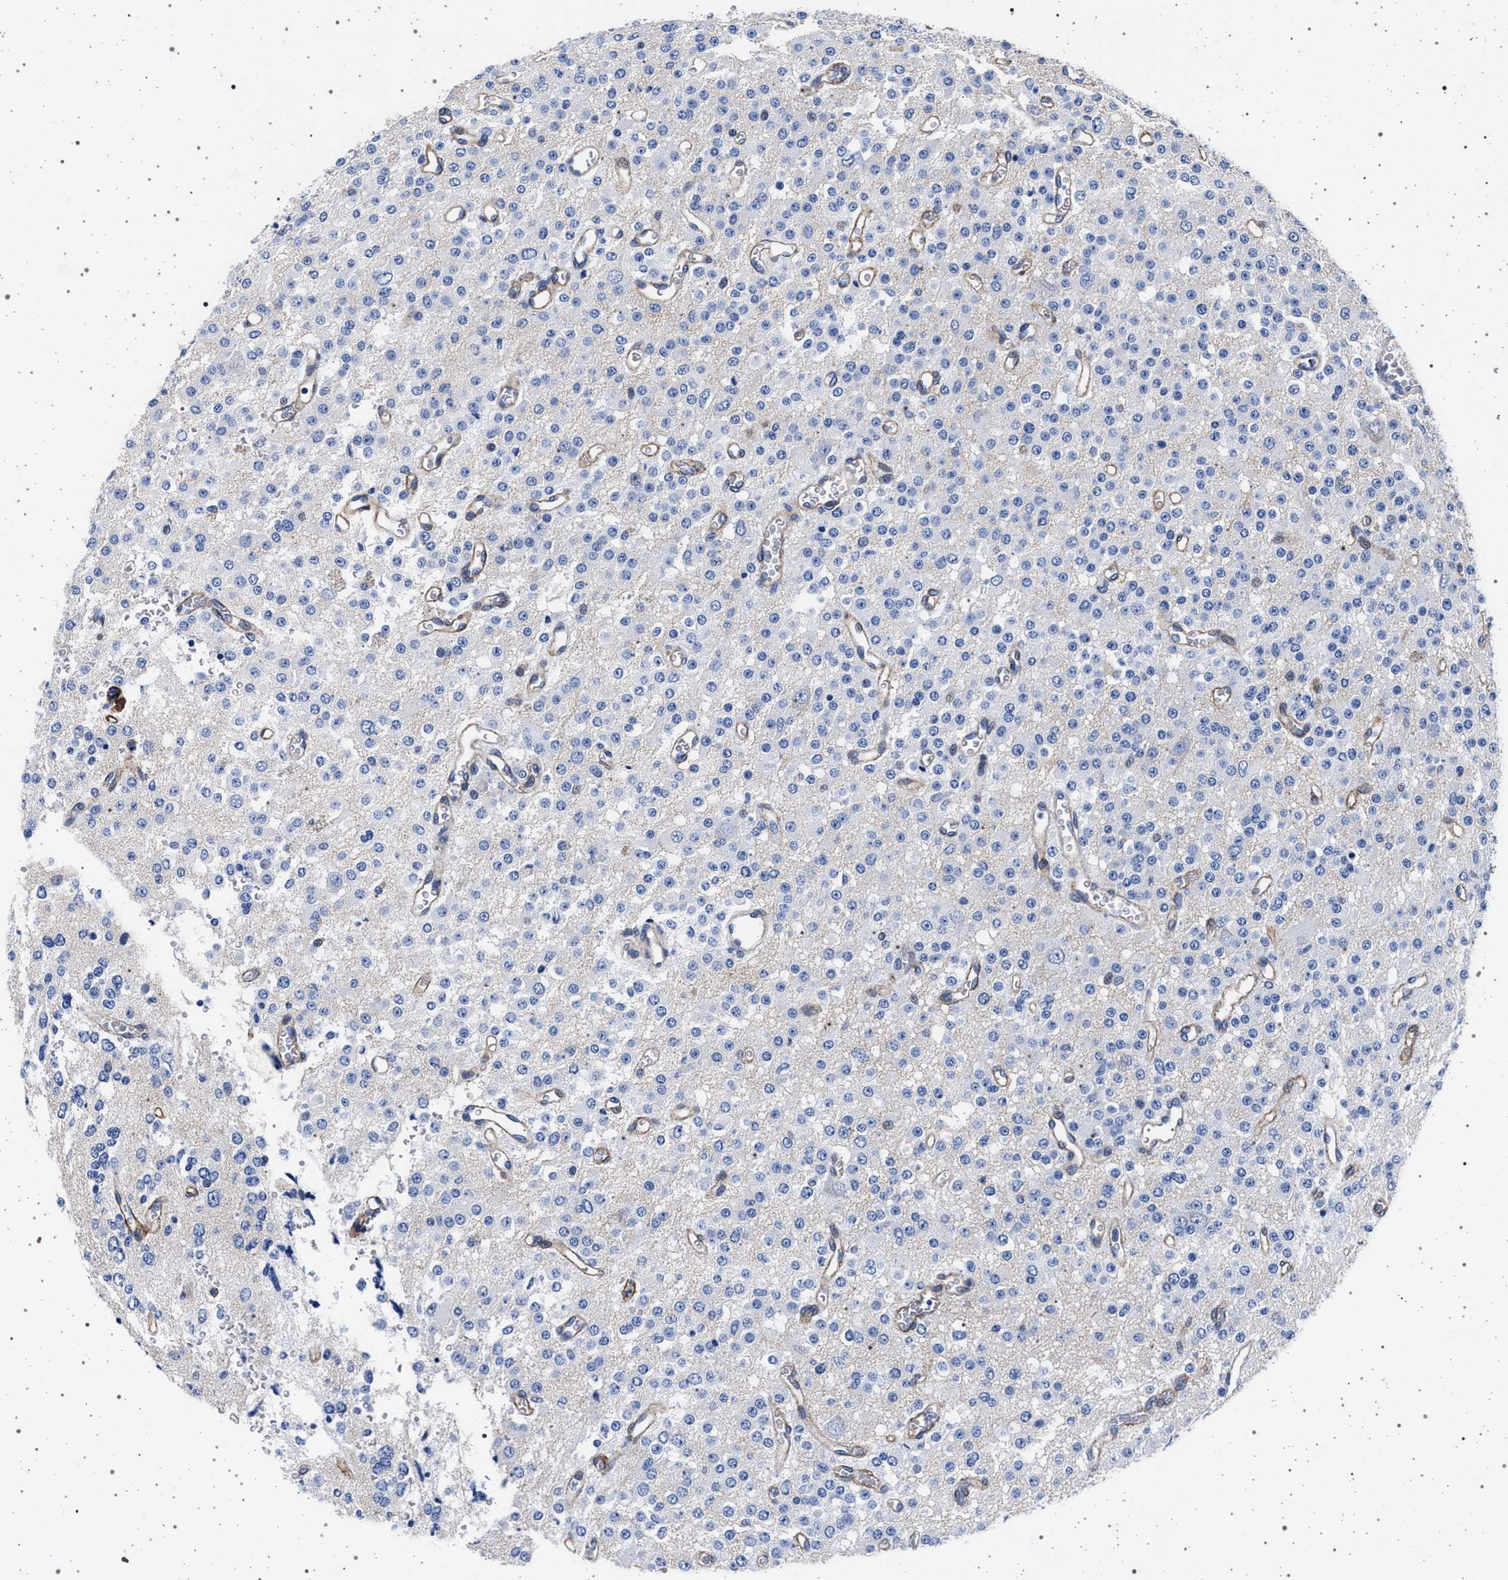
{"staining": {"intensity": "negative", "quantity": "none", "location": "none"}, "tissue": "glioma", "cell_type": "Tumor cells", "image_type": "cancer", "snomed": [{"axis": "morphology", "description": "Glioma, malignant, Low grade"}, {"axis": "topography", "description": "Brain"}], "caption": "Tumor cells are negative for brown protein staining in glioma.", "gene": "SLC9A1", "patient": {"sex": "male", "age": 38}}